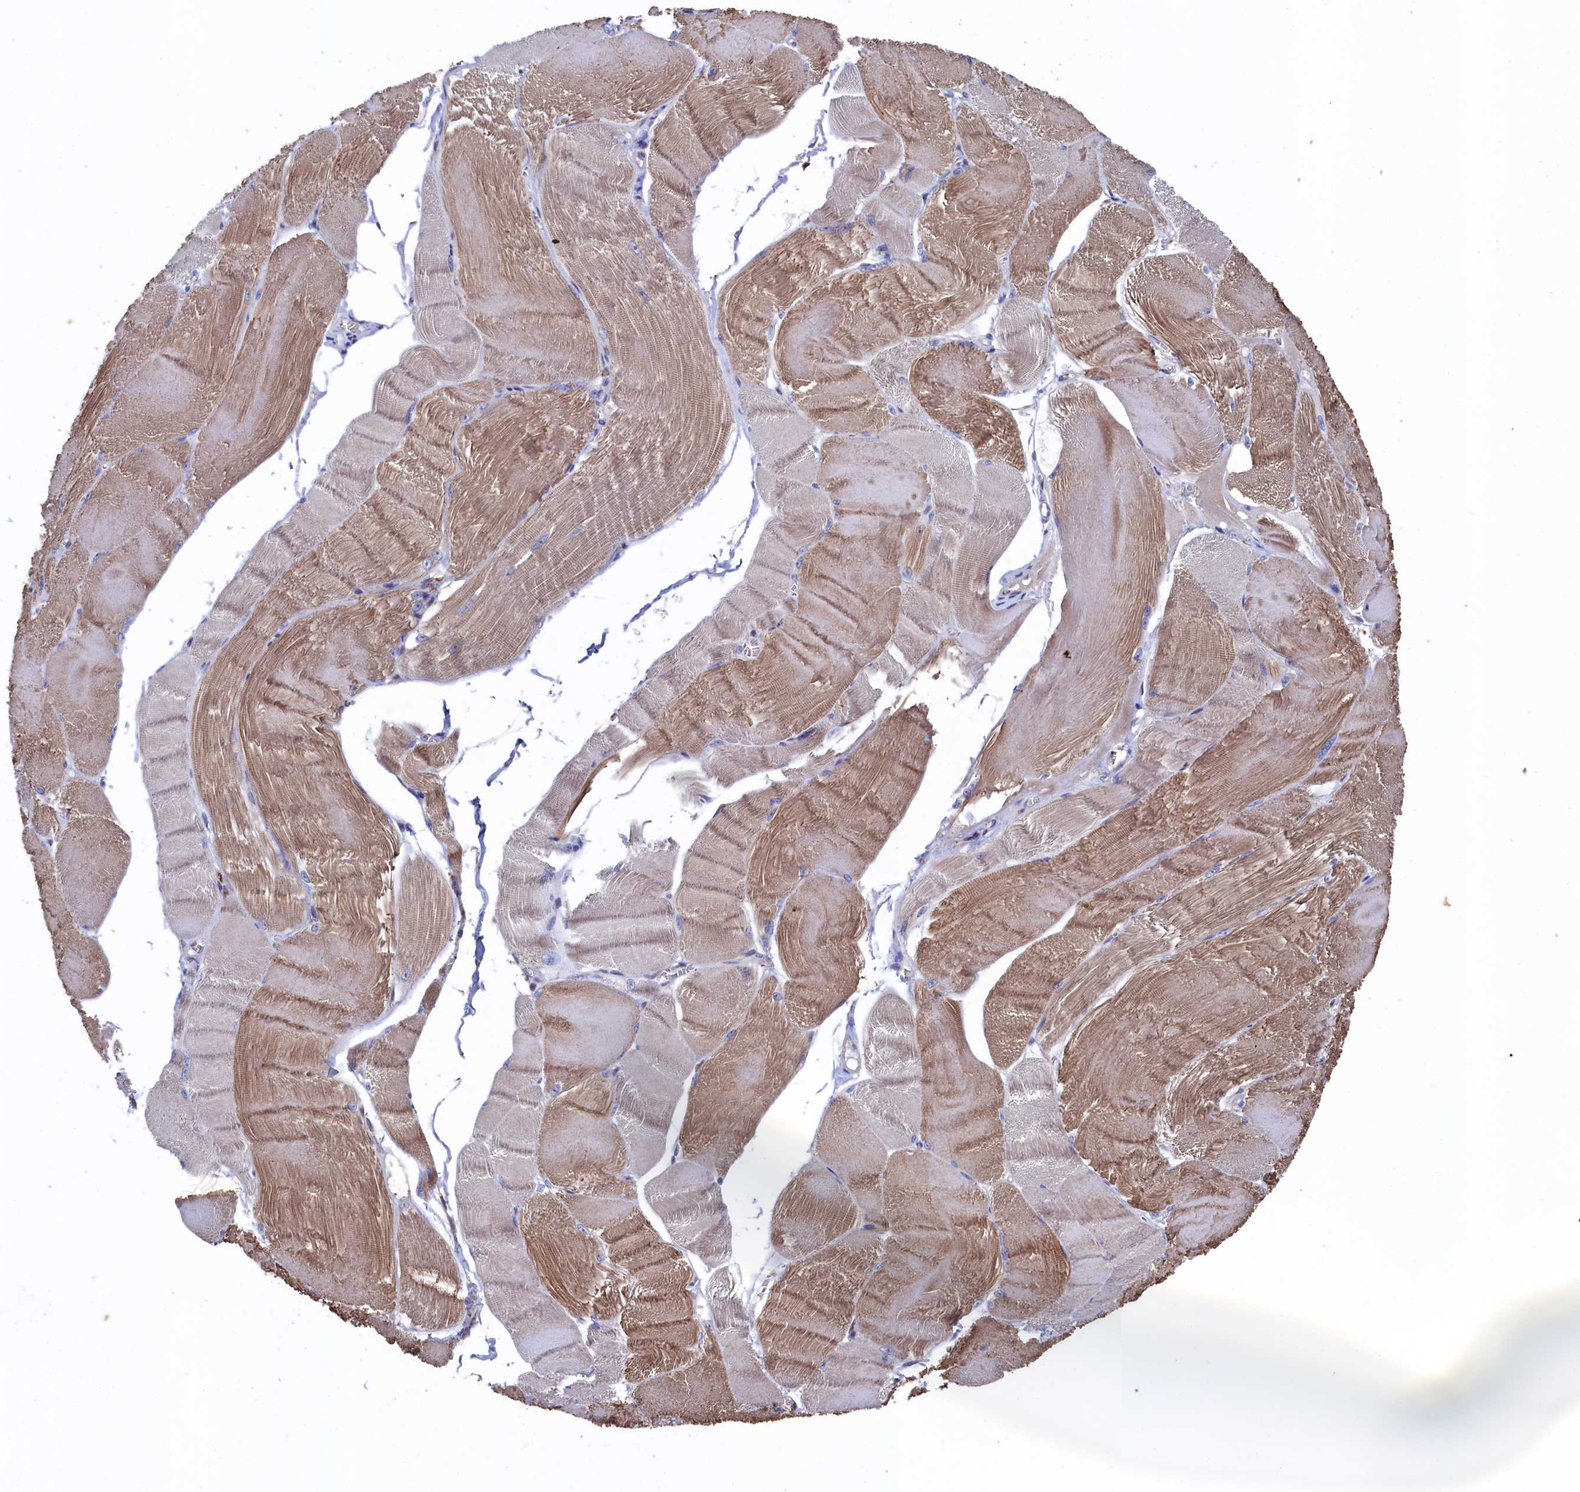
{"staining": {"intensity": "moderate", "quantity": ">75%", "location": "cytoplasmic/membranous"}, "tissue": "skeletal muscle", "cell_type": "Myocytes", "image_type": "normal", "snomed": [{"axis": "morphology", "description": "Normal tissue, NOS"}, {"axis": "morphology", "description": "Basal cell carcinoma"}, {"axis": "topography", "description": "Skeletal muscle"}], "caption": "Immunohistochemistry (IHC) histopathology image of unremarkable human skeletal muscle stained for a protein (brown), which displays medium levels of moderate cytoplasmic/membranous positivity in approximately >75% of myocytes.", "gene": "RNH1", "patient": {"sex": "female", "age": 64}}